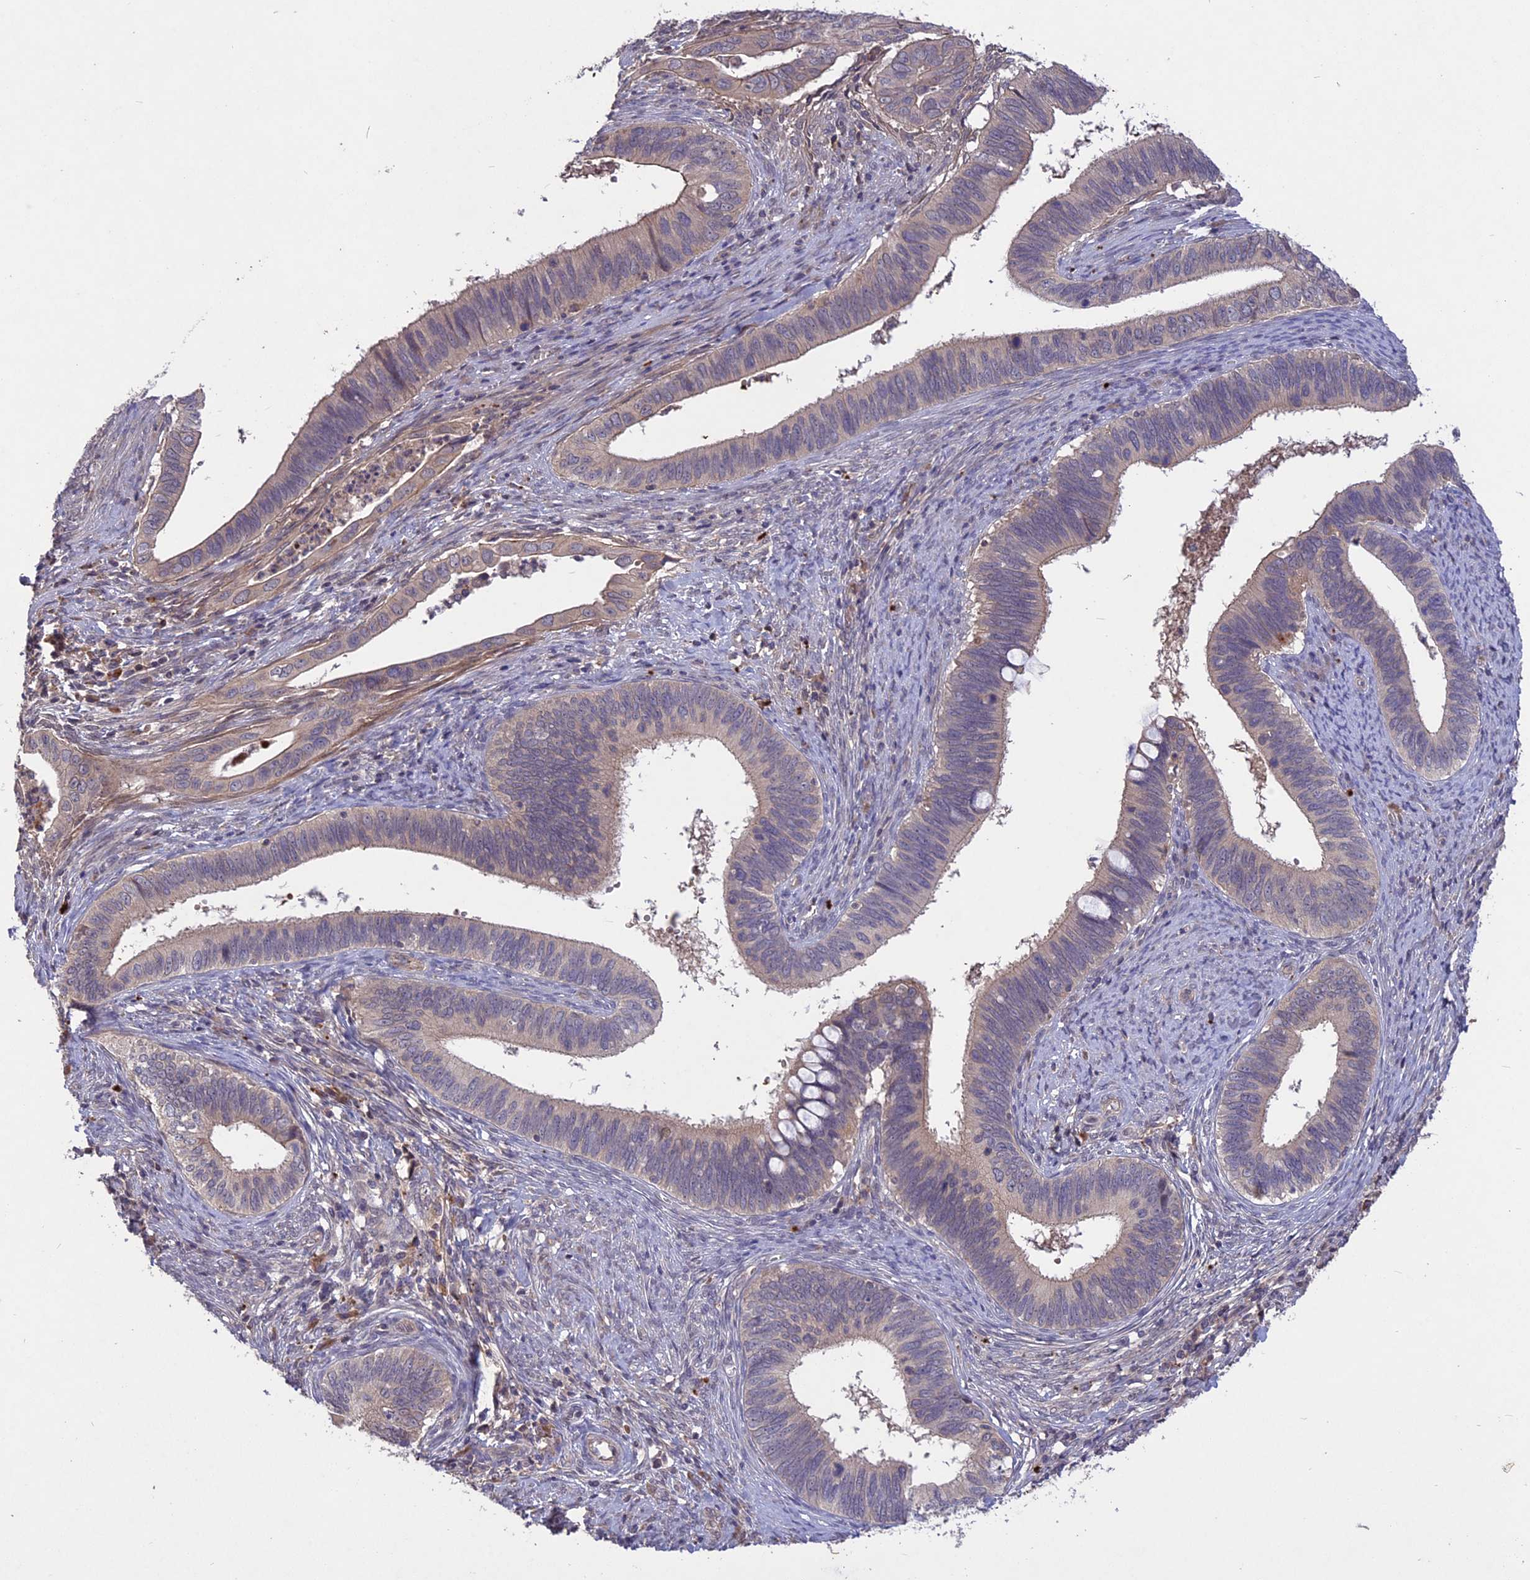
{"staining": {"intensity": "negative", "quantity": "none", "location": "none"}, "tissue": "cervical cancer", "cell_type": "Tumor cells", "image_type": "cancer", "snomed": [{"axis": "morphology", "description": "Adenocarcinoma, NOS"}, {"axis": "topography", "description": "Cervix"}], "caption": "An immunohistochemistry histopathology image of cervical cancer (adenocarcinoma) is shown. There is no staining in tumor cells of cervical cancer (adenocarcinoma).", "gene": "ADO", "patient": {"sex": "female", "age": 42}}